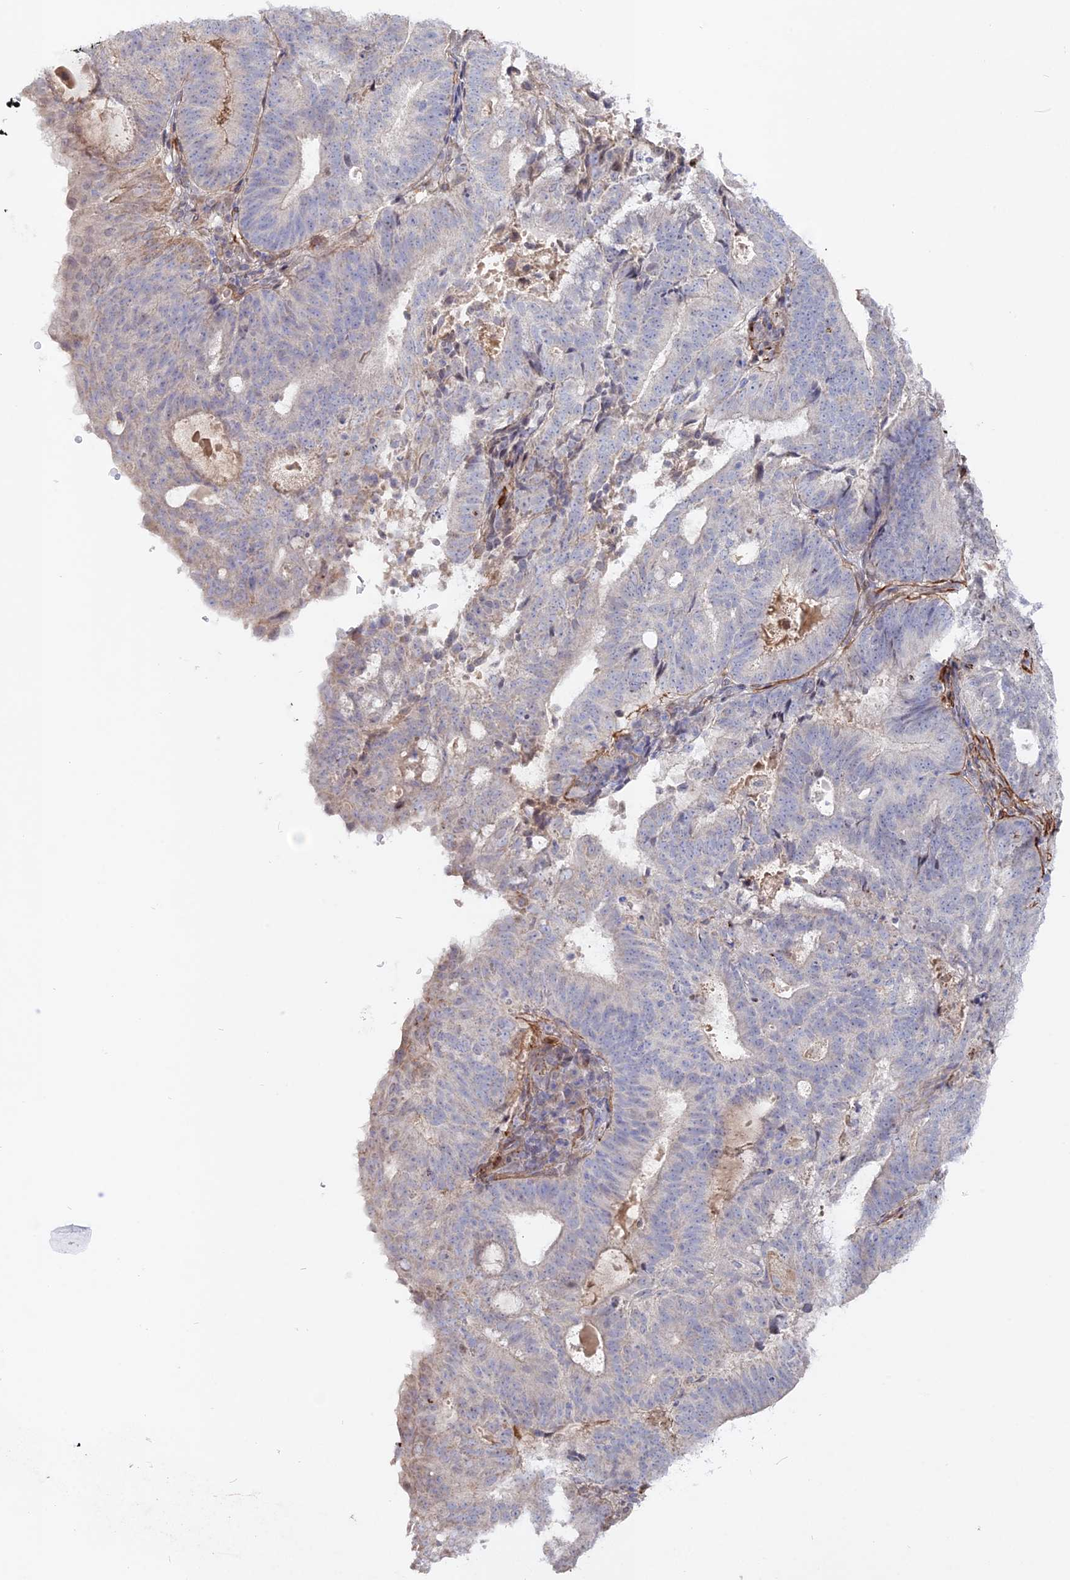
{"staining": {"intensity": "negative", "quantity": "none", "location": "none"}, "tissue": "endometrial cancer", "cell_type": "Tumor cells", "image_type": "cancer", "snomed": [{"axis": "morphology", "description": "Adenocarcinoma, NOS"}, {"axis": "topography", "description": "Endometrium"}], "caption": "IHC micrograph of human endometrial adenocarcinoma stained for a protein (brown), which exhibits no staining in tumor cells.", "gene": "CCDC154", "patient": {"sex": "female", "age": 70}}